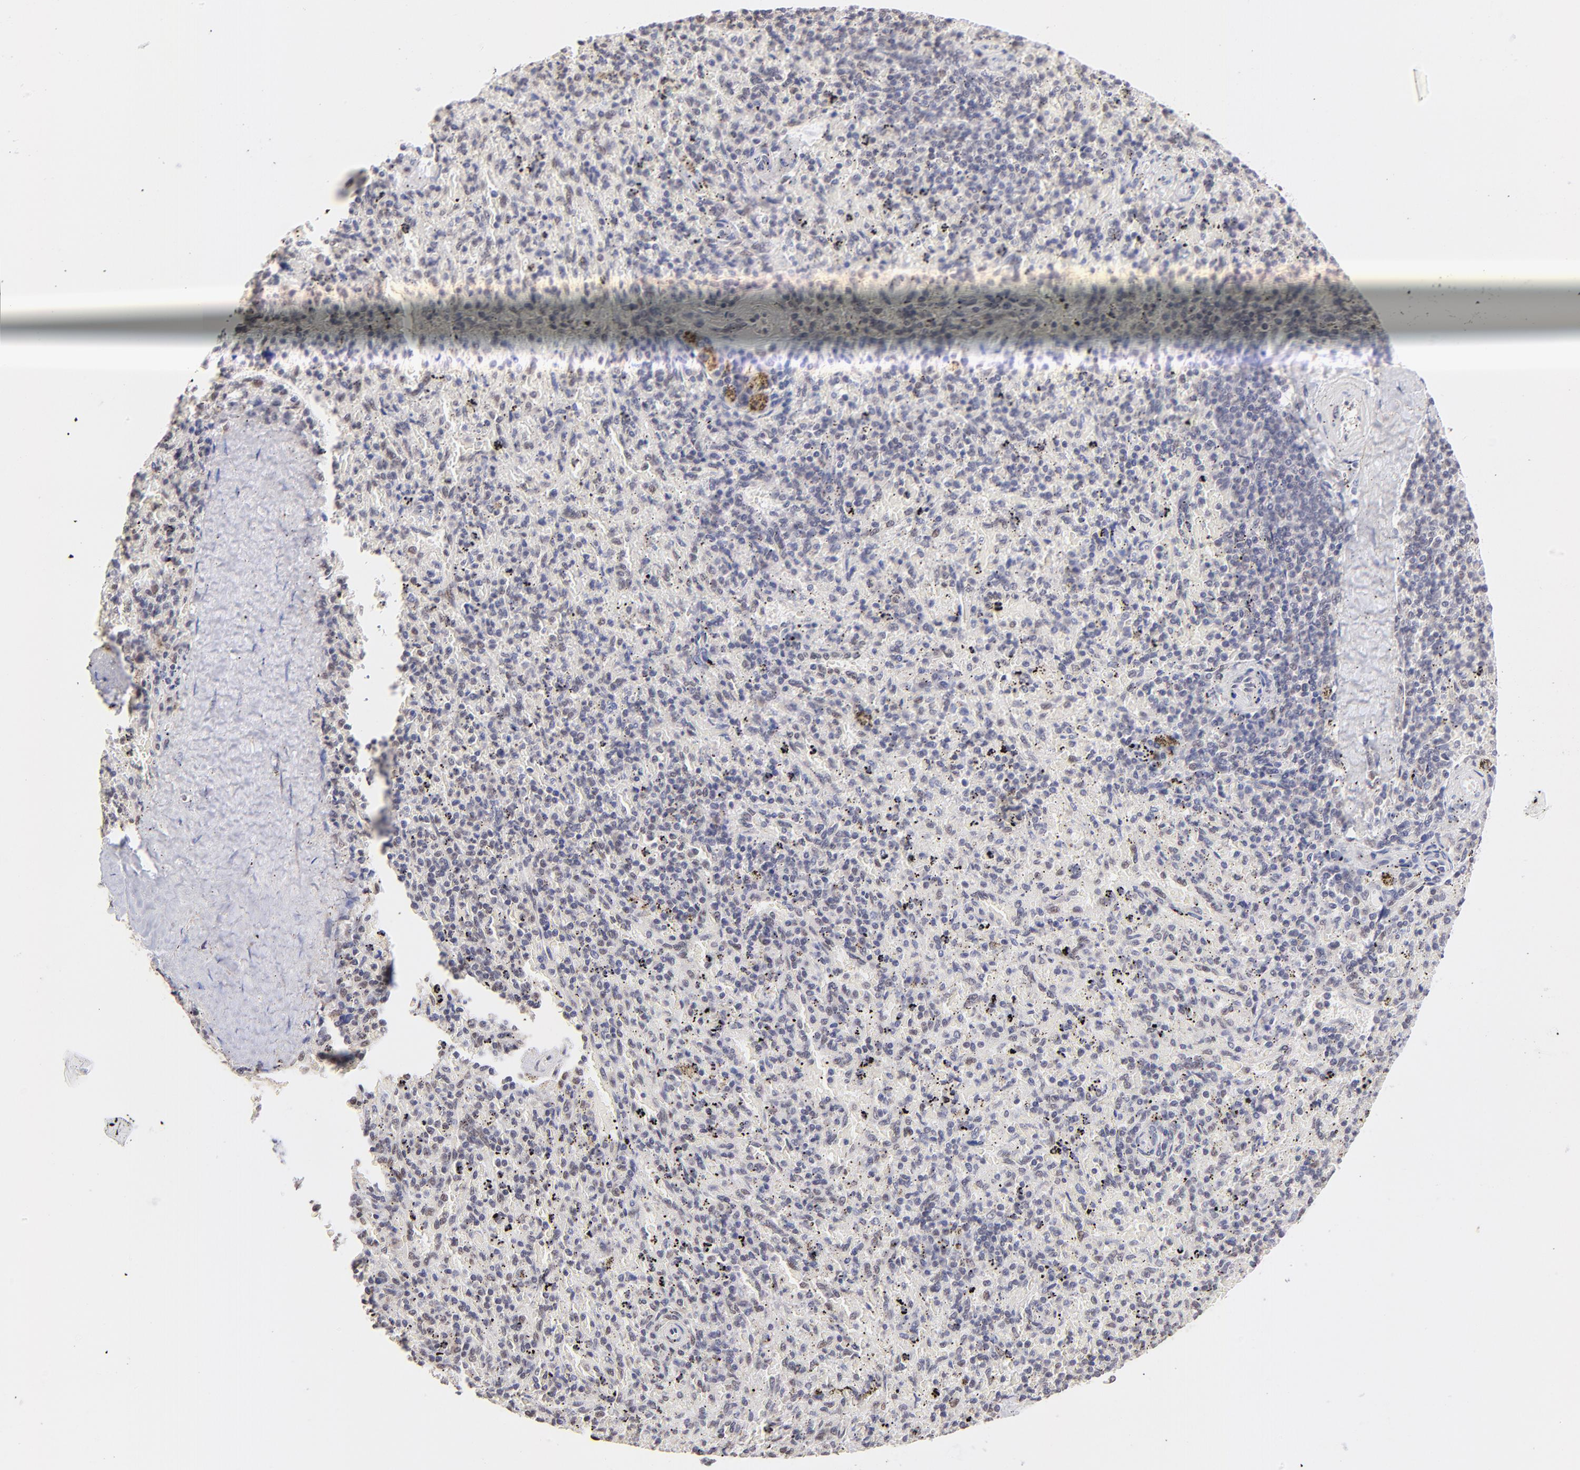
{"staining": {"intensity": "weak", "quantity": "25%-75%", "location": "nuclear"}, "tissue": "spleen", "cell_type": "Cells in red pulp", "image_type": "normal", "snomed": [{"axis": "morphology", "description": "Normal tissue, NOS"}, {"axis": "topography", "description": "Spleen"}], "caption": "Cells in red pulp display weak nuclear expression in approximately 25%-75% of cells in normal spleen.", "gene": "ZNF670", "patient": {"sex": "female", "age": 43}}